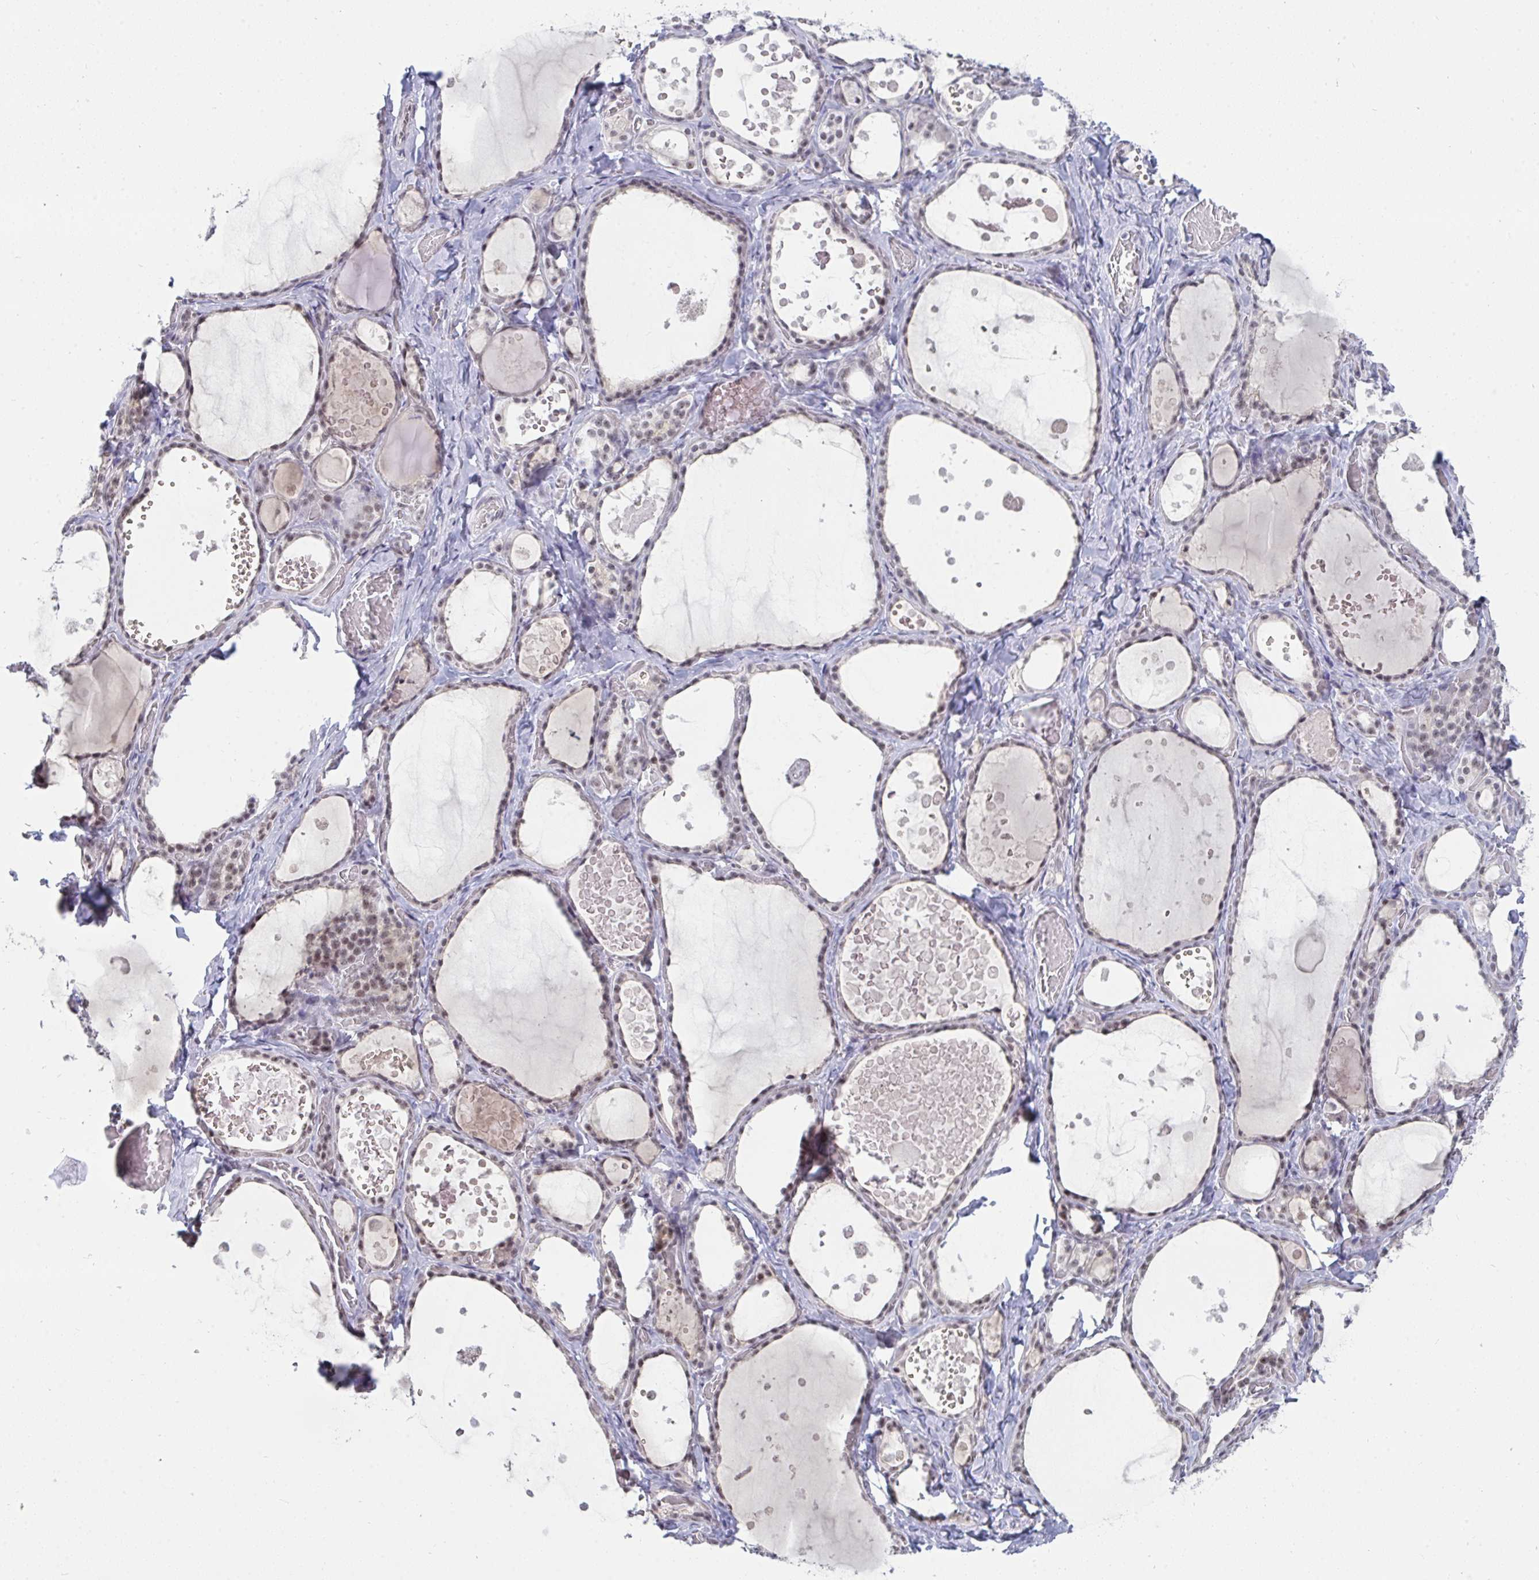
{"staining": {"intensity": "weak", "quantity": "25%-75%", "location": "nuclear"}, "tissue": "thyroid gland", "cell_type": "Glandular cells", "image_type": "normal", "snomed": [{"axis": "morphology", "description": "Normal tissue, NOS"}, {"axis": "topography", "description": "Thyroid gland"}], "caption": "DAB (3,3'-diaminobenzidine) immunohistochemical staining of normal human thyroid gland exhibits weak nuclear protein expression in approximately 25%-75% of glandular cells. The staining was performed using DAB, with brown indicating positive protein expression. Nuclei are stained blue with hematoxylin.", "gene": "PRR14", "patient": {"sex": "female", "age": 56}}